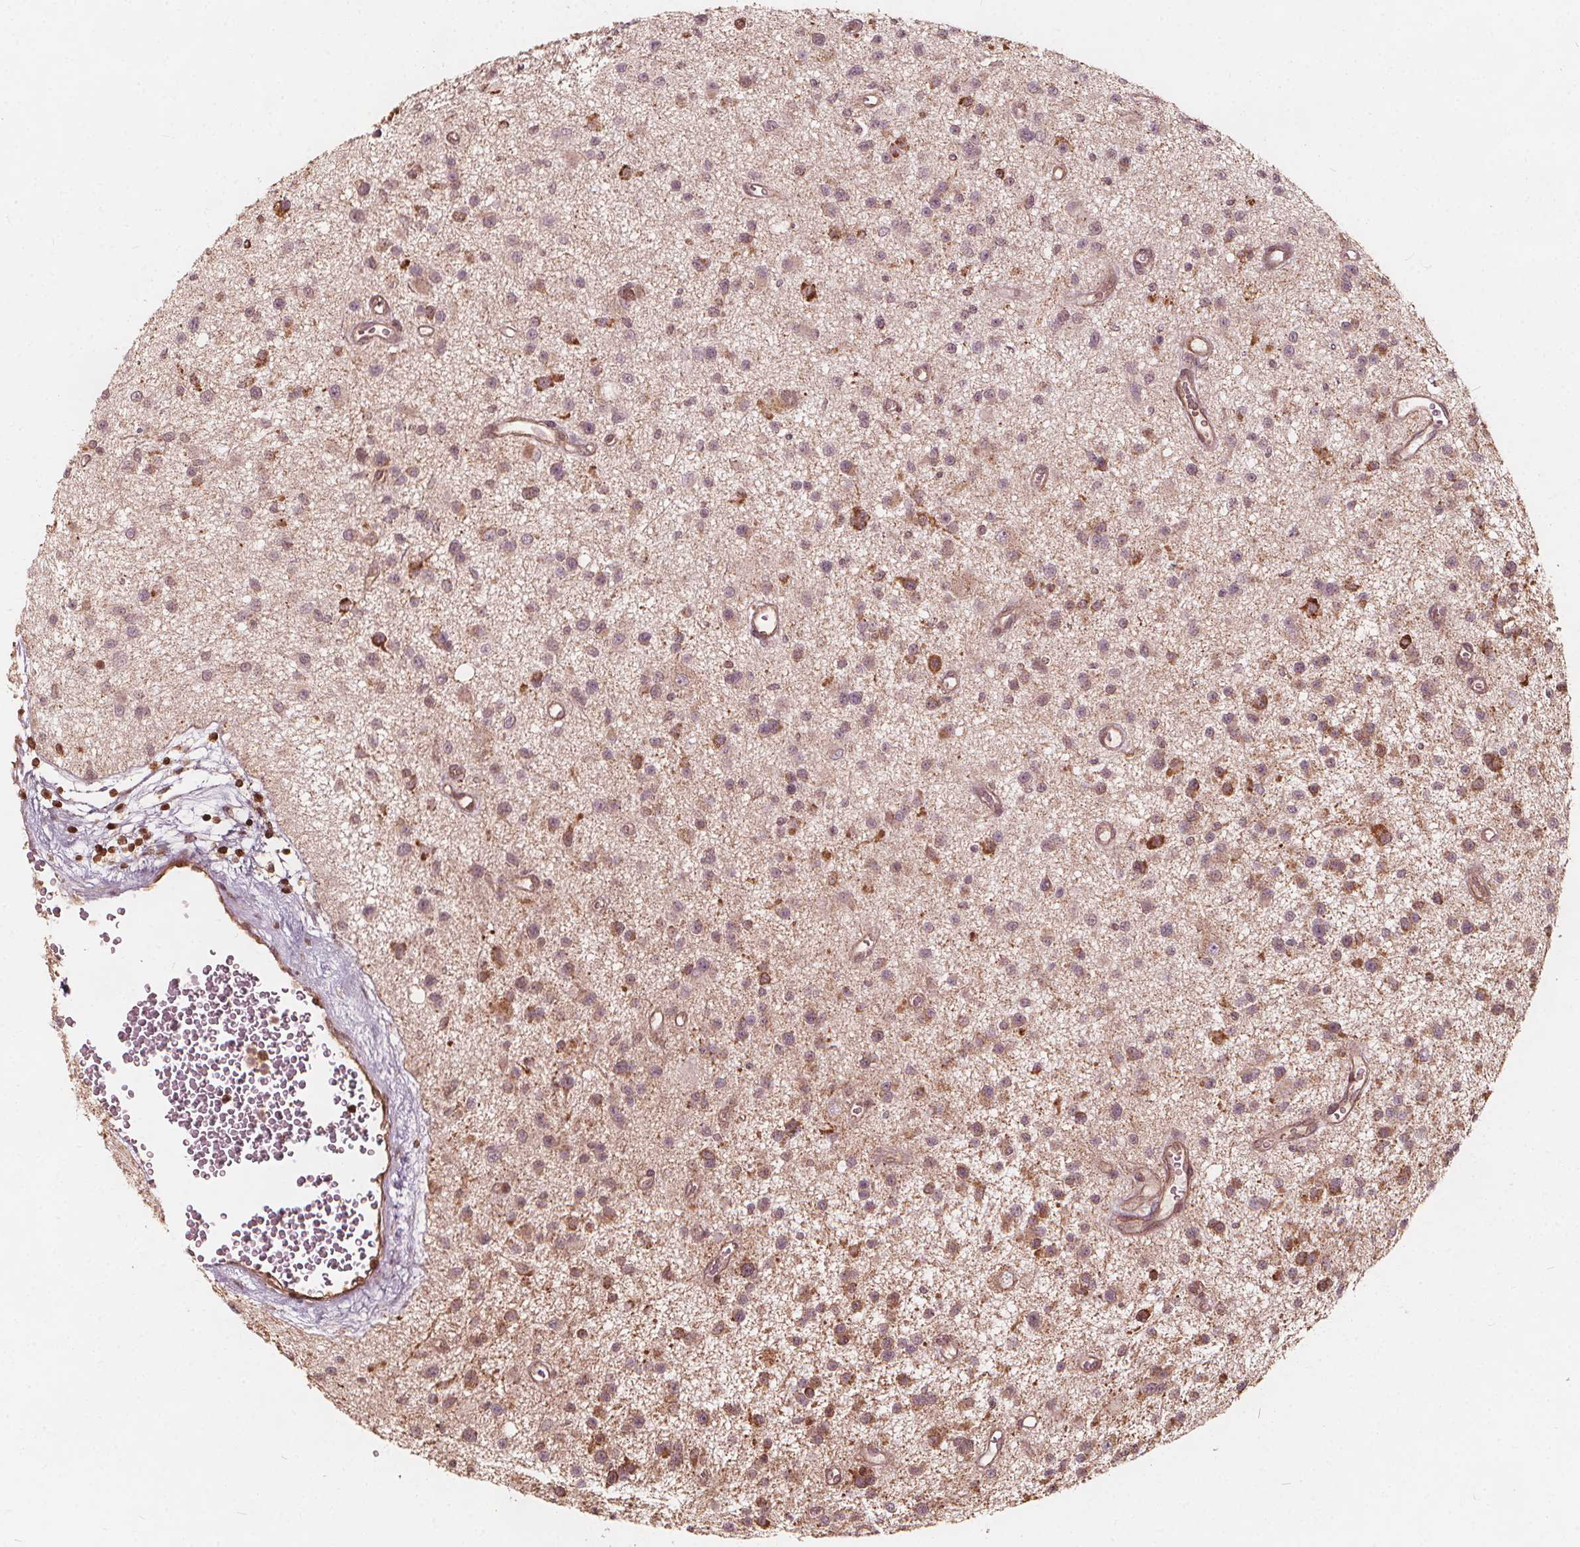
{"staining": {"intensity": "moderate", "quantity": "25%-75%", "location": "cytoplasmic/membranous"}, "tissue": "glioma", "cell_type": "Tumor cells", "image_type": "cancer", "snomed": [{"axis": "morphology", "description": "Glioma, malignant, Low grade"}, {"axis": "topography", "description": "Brain"}], "caption": "Protein expression analysis of human glioma reveals moderate cytoplasmic/membranous positivity in approximately 25%-75% of tumor cells. (brown staining indicates protein expression, while blue staining denotes nuclei).", "gene": "AIP", "patient": {"sex": "male", "age": 43}}